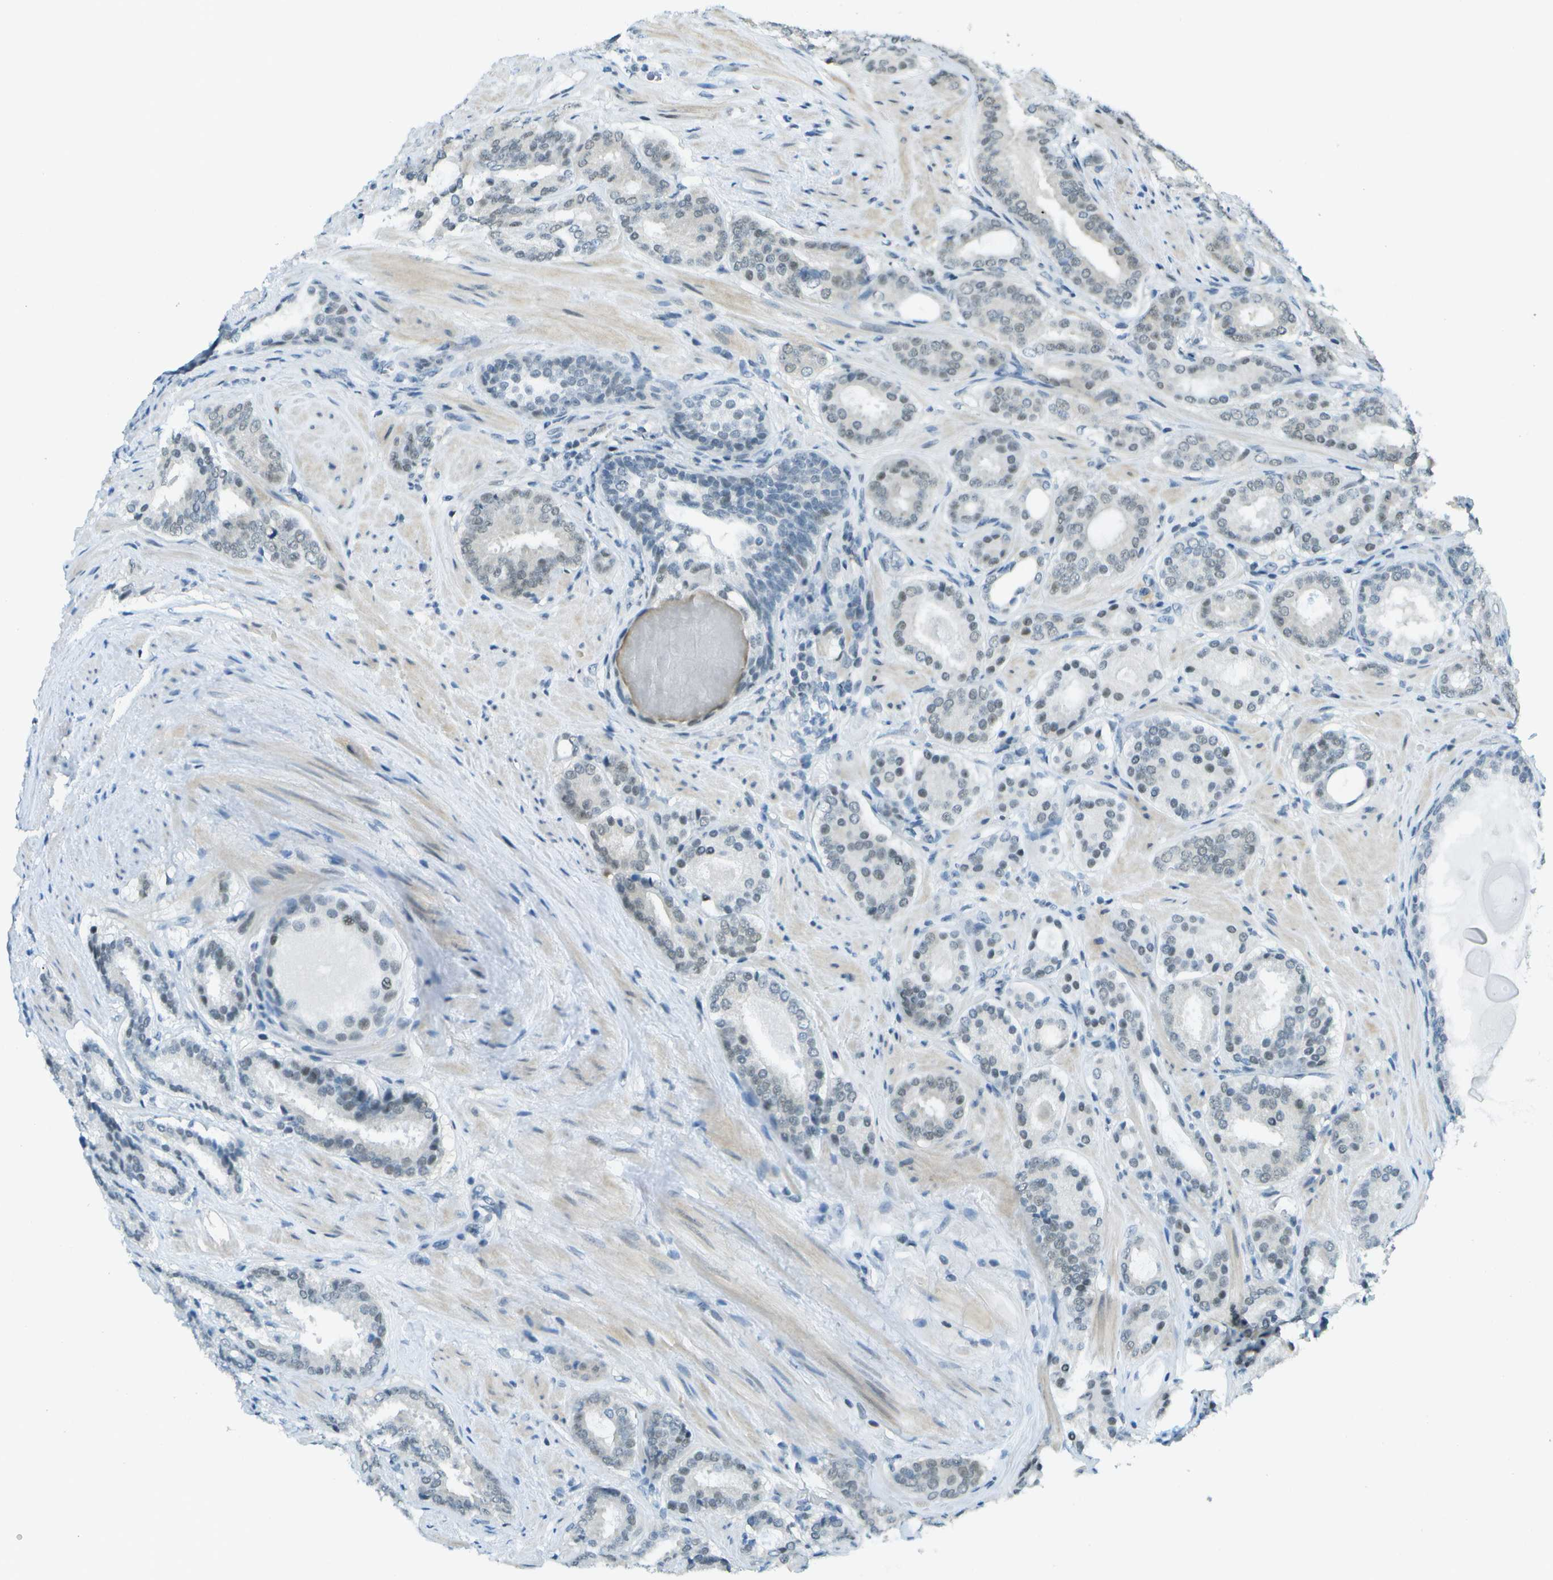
{"staining": {"intensity": "moderate", "quantity": "<25%", "location": "nuclear"}, "tissue": "prostate cancer", "cell_type": "Tumor cells", "image_type": "cancer", "snomed": [{"axis": "morphology", "description": "Adenocarcinoma, Low grade"}, {"axis": "topography", "description": "Prostate"}], "caption": "Human prostate cancer stained for a protein (brown) demonstrates moderate nuclear positive positivity in approximately <25% of tumor cells.", "gene": "NEK11", "patient": {"sex": "male", "age": 69}}